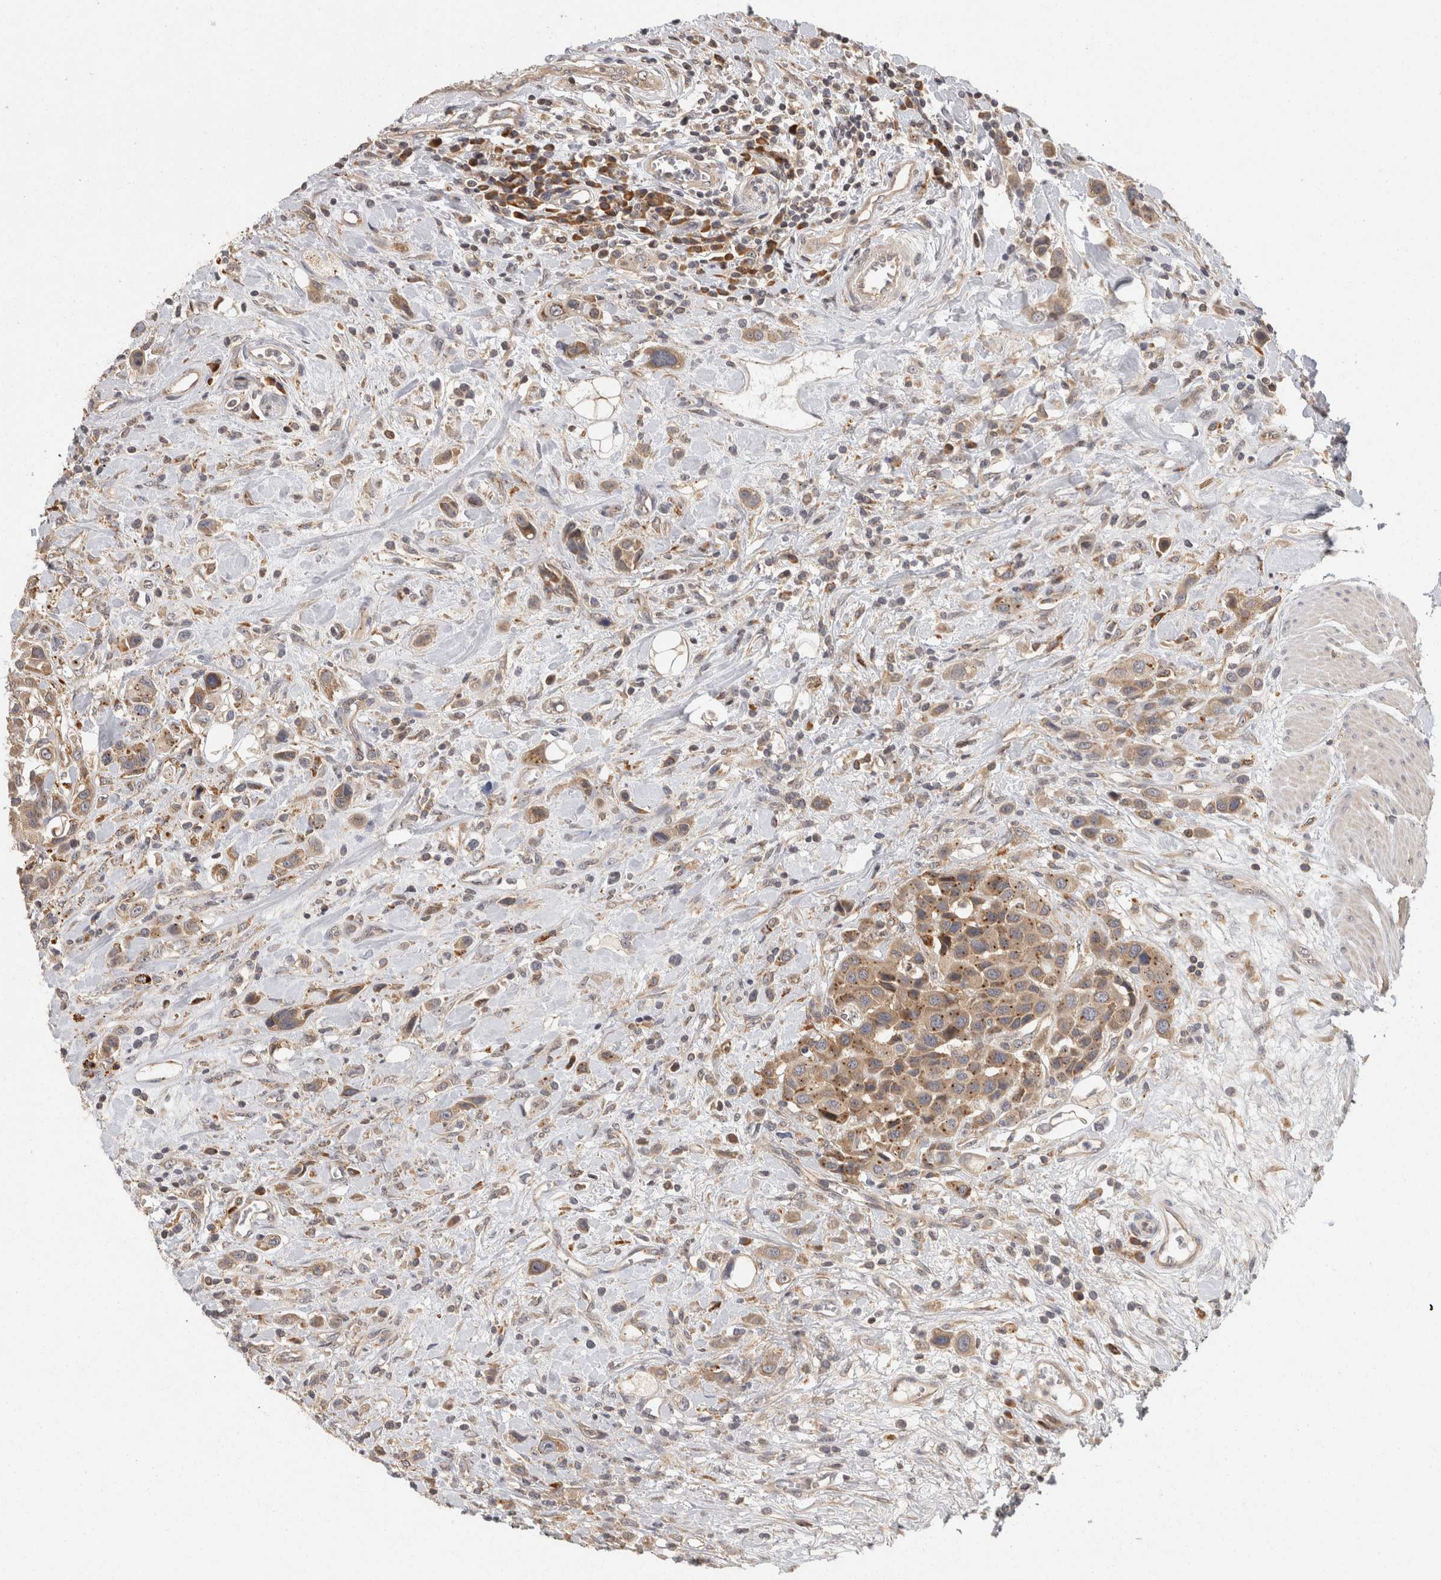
{"staining": {"intensity": "weak", "quantity": ">75%", "location": "cytoplasmic/membranous"}, "tissue": "urothelial cancer", "cell_type": "Tumor cells", "image_type": "cancer", "snomed": [{"axis": "morphology", "description": "Urothelial carcinoma, High grade"}, {"axis": "topography", "description": "Urinary bladder"}], "caption": "Immunohistochemistry of urothelial cancer reveals low levels of weak cytoplasmic/membranous positivity in approximately >75% of tumor cells.", "gene": "ACAT2", "patient": {"sex": "male", "age": 50}}